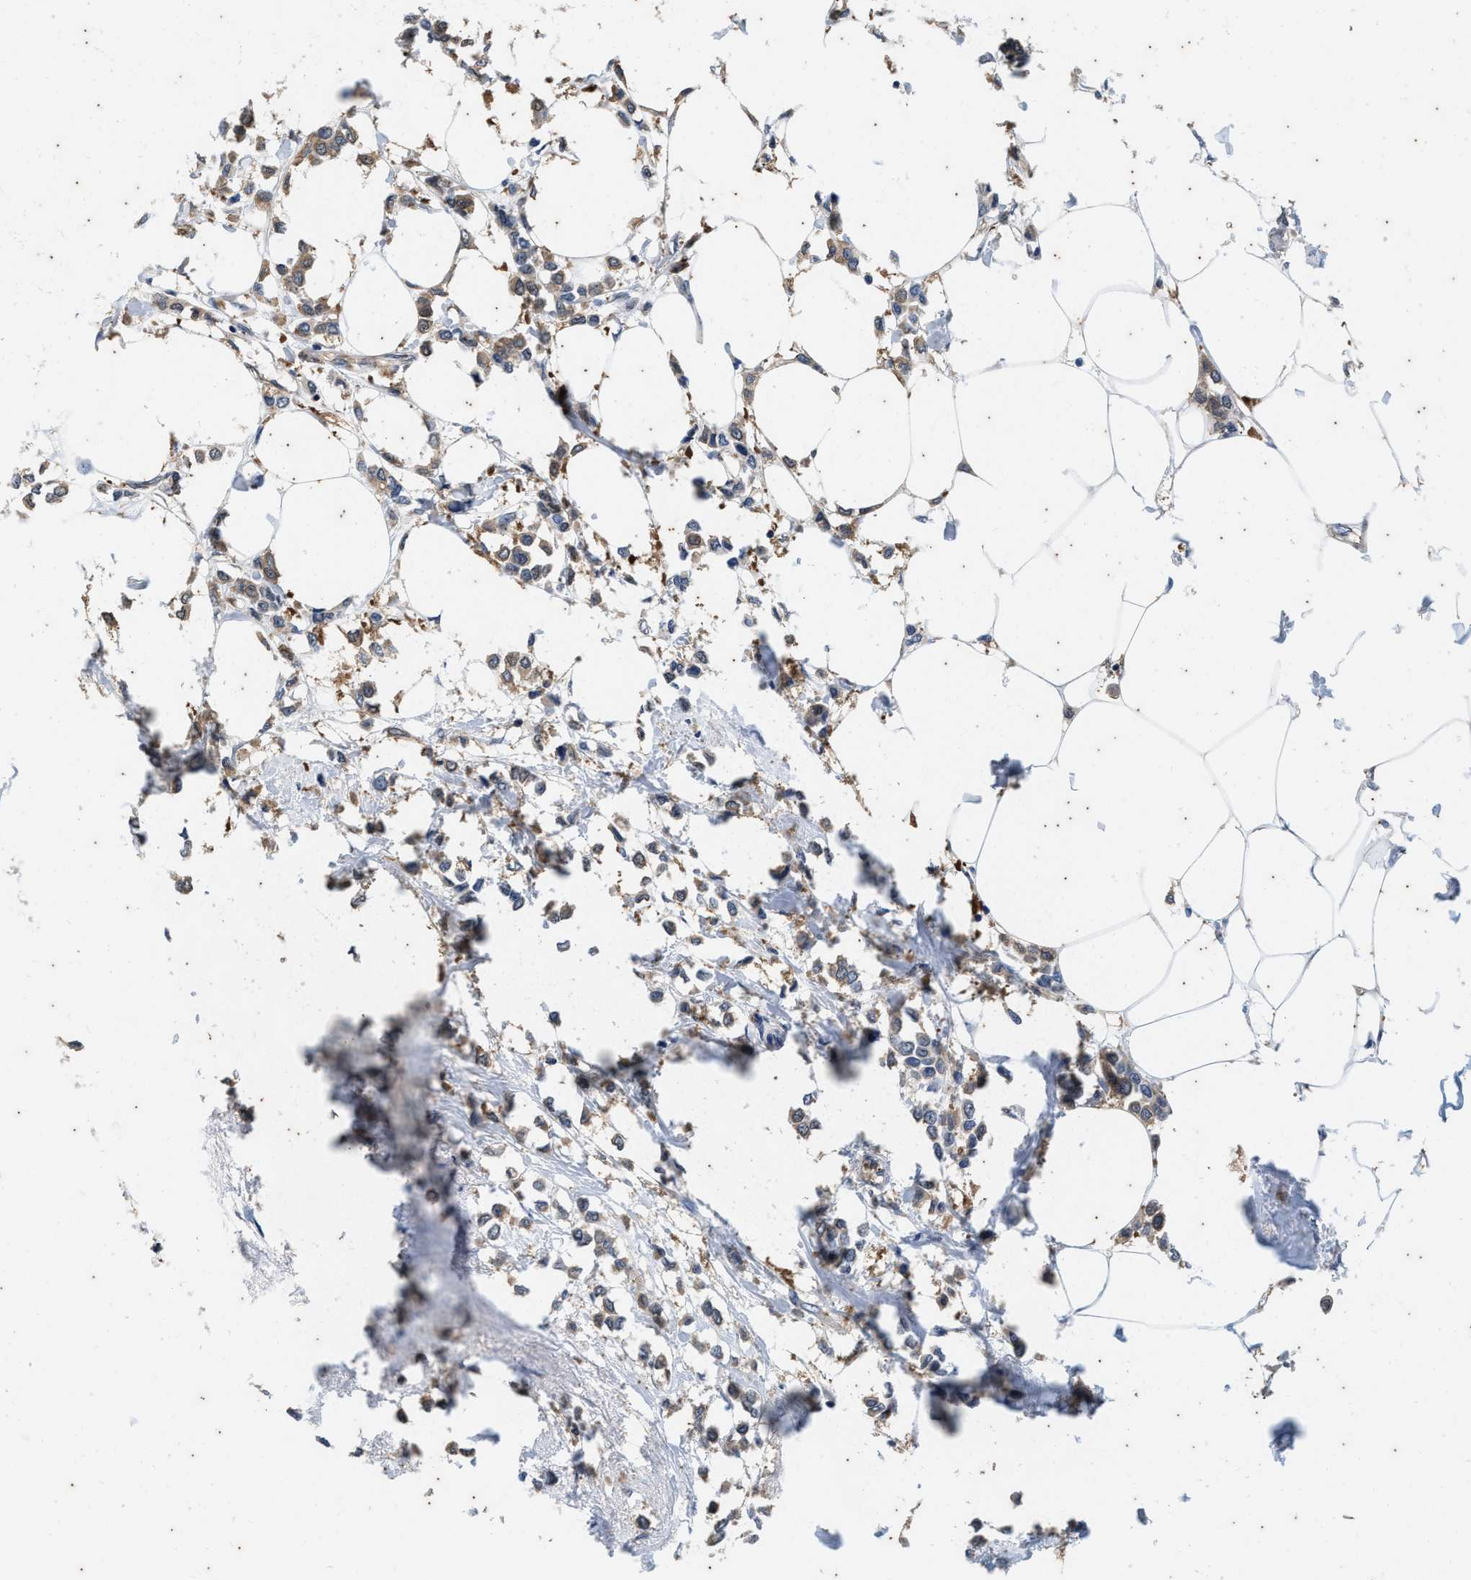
{"staining": {"intensity": "weak", "quantity": ">75%", "location": "cytoplasmic/membranous"}, "tissue": "breast cancer", "cell_type": "Tumor cells", "image_type": "cancer", "snomed": [{"axis": "morphology", "description": "Lobular carcinoma"}, {"axis": "topography", "description": "Breast"}], "caption": "Breast lobular carcinoma stained with a protein marker reveals weak staining in tumor cells.", "gene": "COX19", "patient": {"sex": "female", "age": 51}}